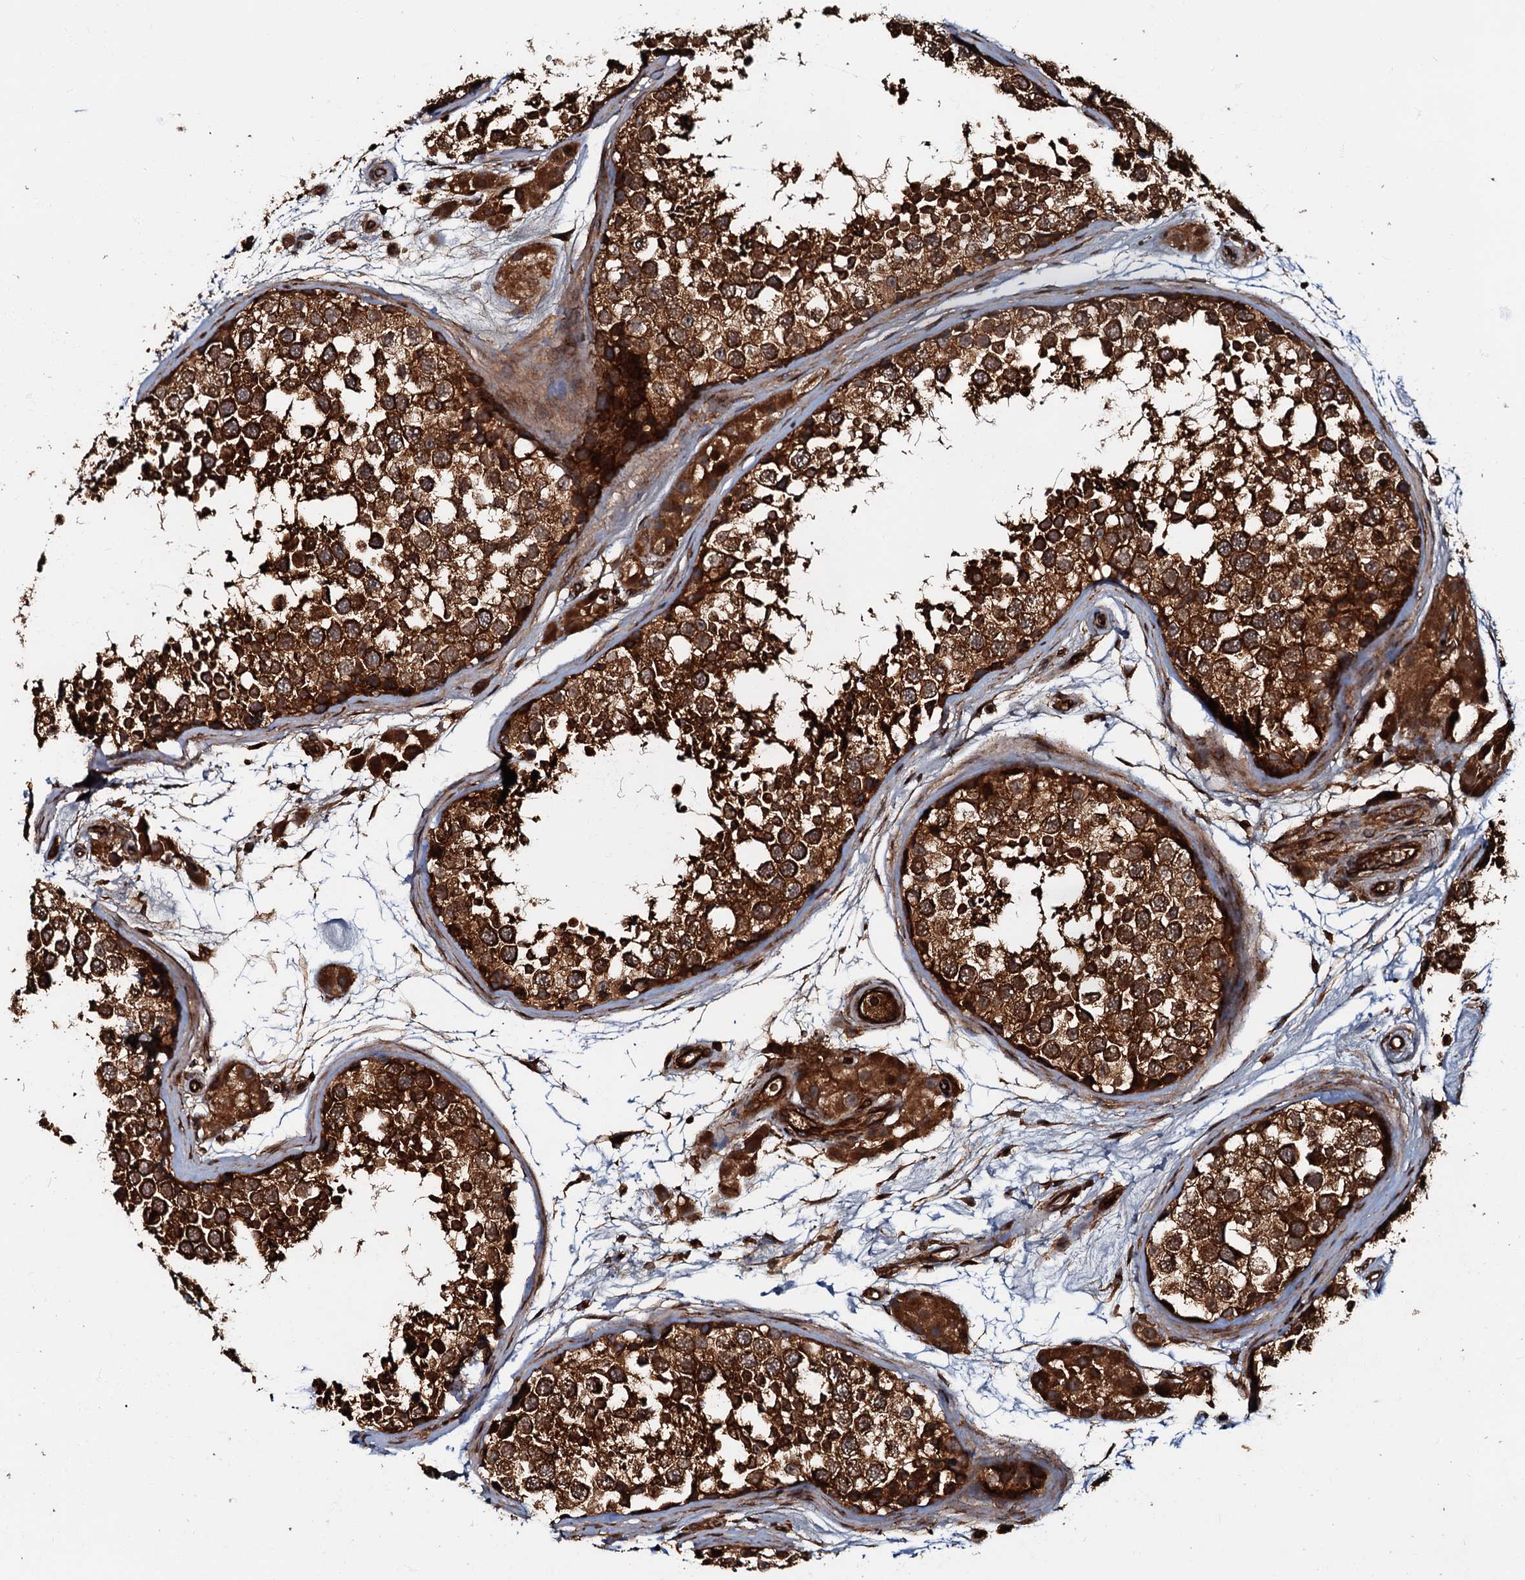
{"staining": {"intensity": "strong", "quantity": ">75%", "location": "cytoplasmic/membranous"}, "tissue": "testis", "cell_type": "Cells in seminiferous ducts", "image_type": "normal", "snomed": [{"axis": "morphology", "description": "Normal tissue, NOS"}, {"axis": "topography", "description": "Testis"}], "caption": "IHC photomicrograph of unremarkable testis: testis stained using IHC exhibits high levels of strong protein expression localized specifically in the cytoplasmic/membranous of cells in seminiferous ducts, appearing as a cytoplasmic/membranous brown color.", "gene": "BLOC1S6", "patient": {"sex": "male", "age": 56}}